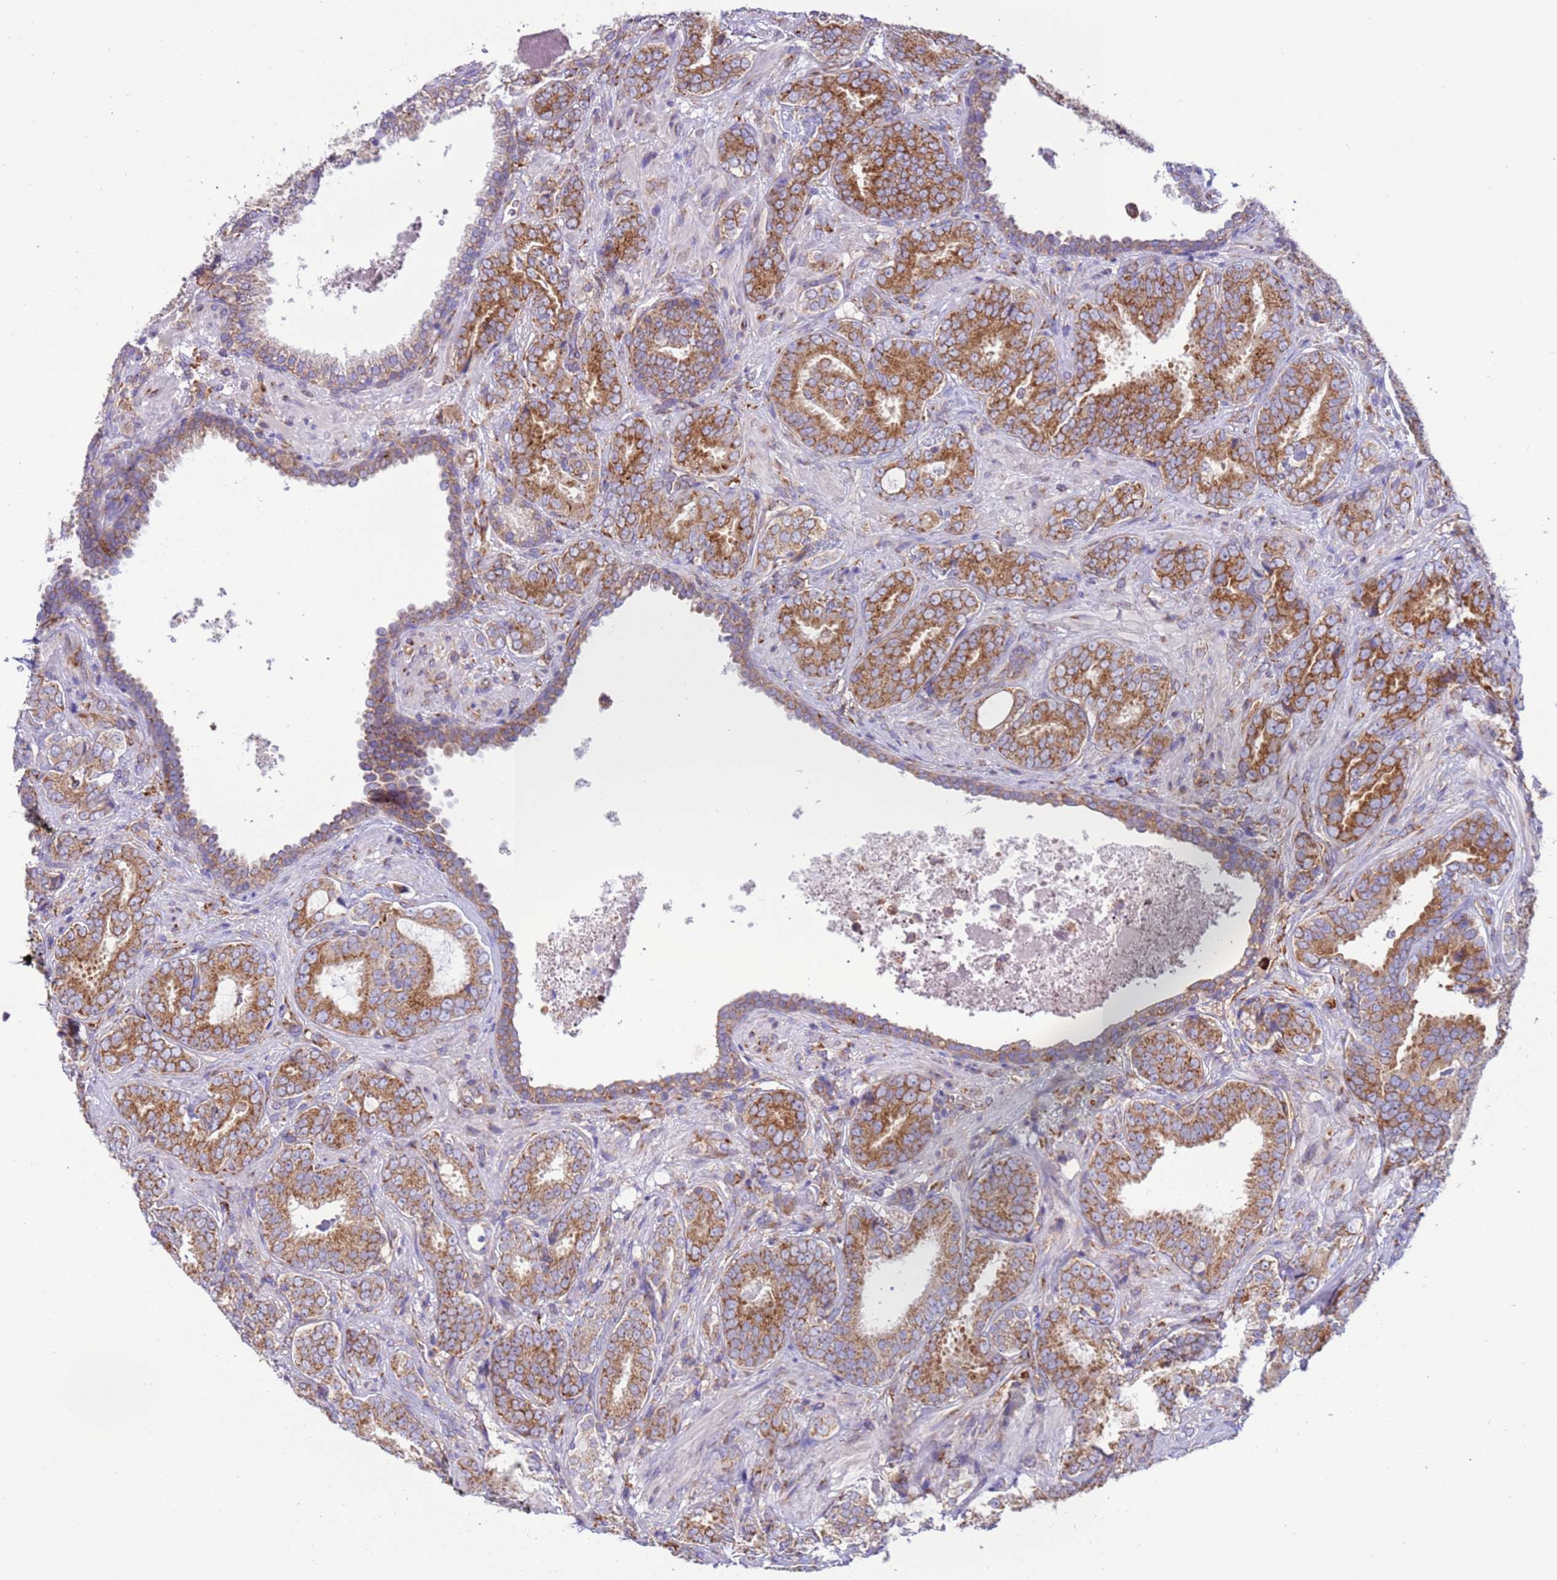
{"staining": {"intensity": "moderate", "quantity": ">75%", "location": "cytoplasmic/membranous"}, "tissue": "prostate cancer", "cell_type": "Tumor cells", "image_type": "cancer", "snomed": [{"axis": "morphology", "description": "Adenocarcinoma, High grade"}, {"axis": "topography", "description": "Prostate"}], "caption": "A medium amount of moderate cytoplasmic/membranous staining is seen in approximately >75% of tumor cells in prostate cancer tissue.", "gene": "VARS1", "patient": {"sex": "male", "age": 71}}